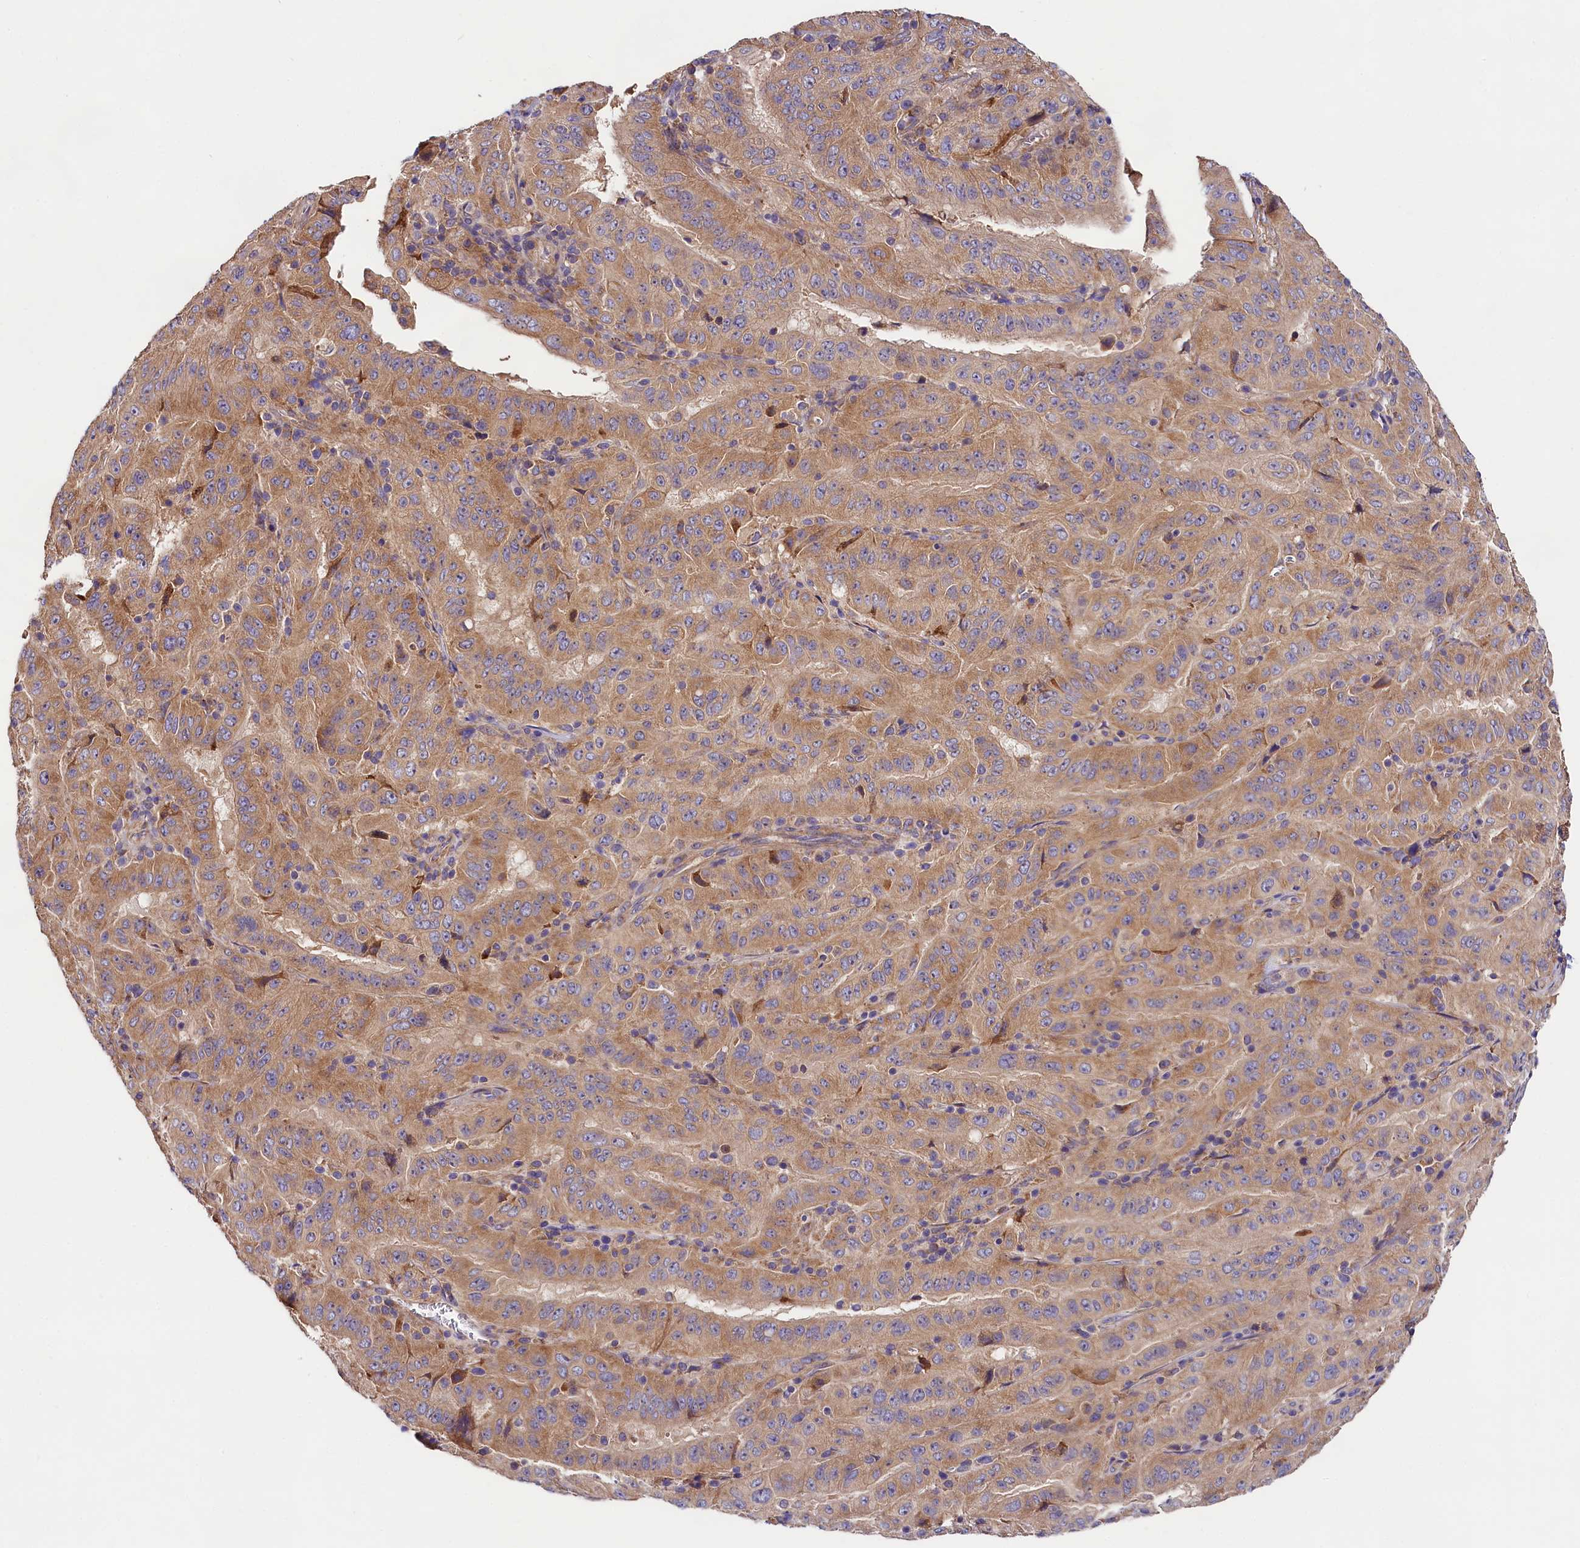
{"staining": {"intensity": "moderate", "quantity": ">75%", "location": "cytoplasmic/membranous"}, "tissue": "pancreatic cancer", "cell_type": "Tumor cells", "image_type": "cancer", "snomed": [{"axis": "morphology", "description": "Adenocarcinoma, NOS"}, {"axis": "topography", "description": "Pancreas"}], "caption": "Human pancreatic cancer (adenocarcinoma) stained with a brown dye exhibits moderate cytoplasmic/membranous positive positivity in approximately >75% of tumor cells.", "gene": "SPG11", "patient": {"sex": "male", "age": 63}}